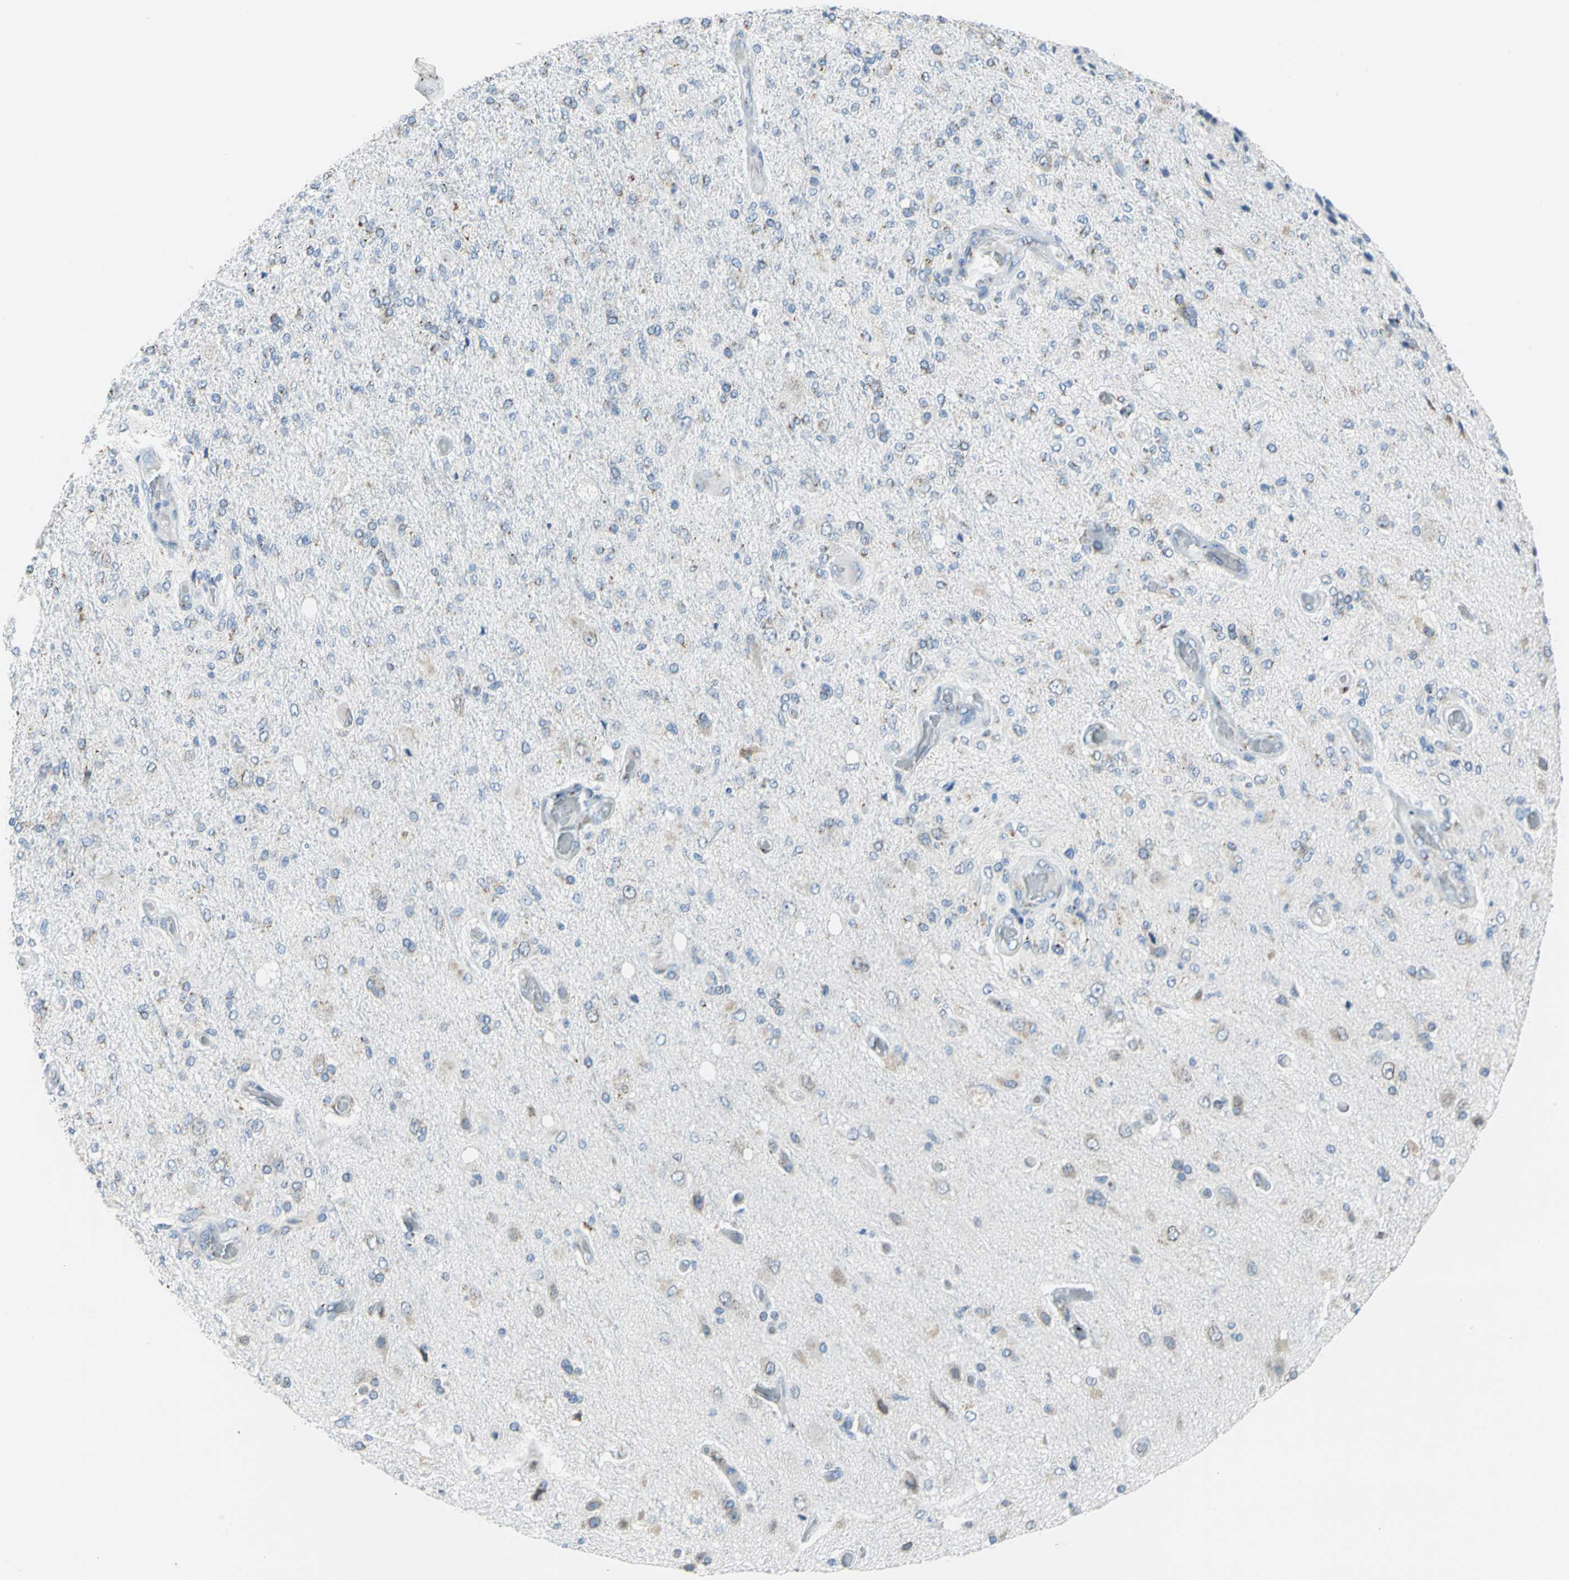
{"staining": {"intensity": "moderate", "quantity": "<25%", "location": "cytoplasmic/membranous"}, "tissue": "glioma", "cell_type": "Tumor cells", "image_type": "cancer", "snomed": [{"axis": "morphology", "description": "Normal tissue, NOS"}, {"axis": "morphology", "description": "Glioma, malignant, High grade"}, {"axis": "topography", "description": "Cerebral cortex"}], "caption": "There is low levels of moderate cytoplasmic/membranous staining in tumor cells of glioma, as demonstrated by immunohistochemical staining (brown color).", "gene": "GPR3", "patient": {"sex": "male", "age": 77}}